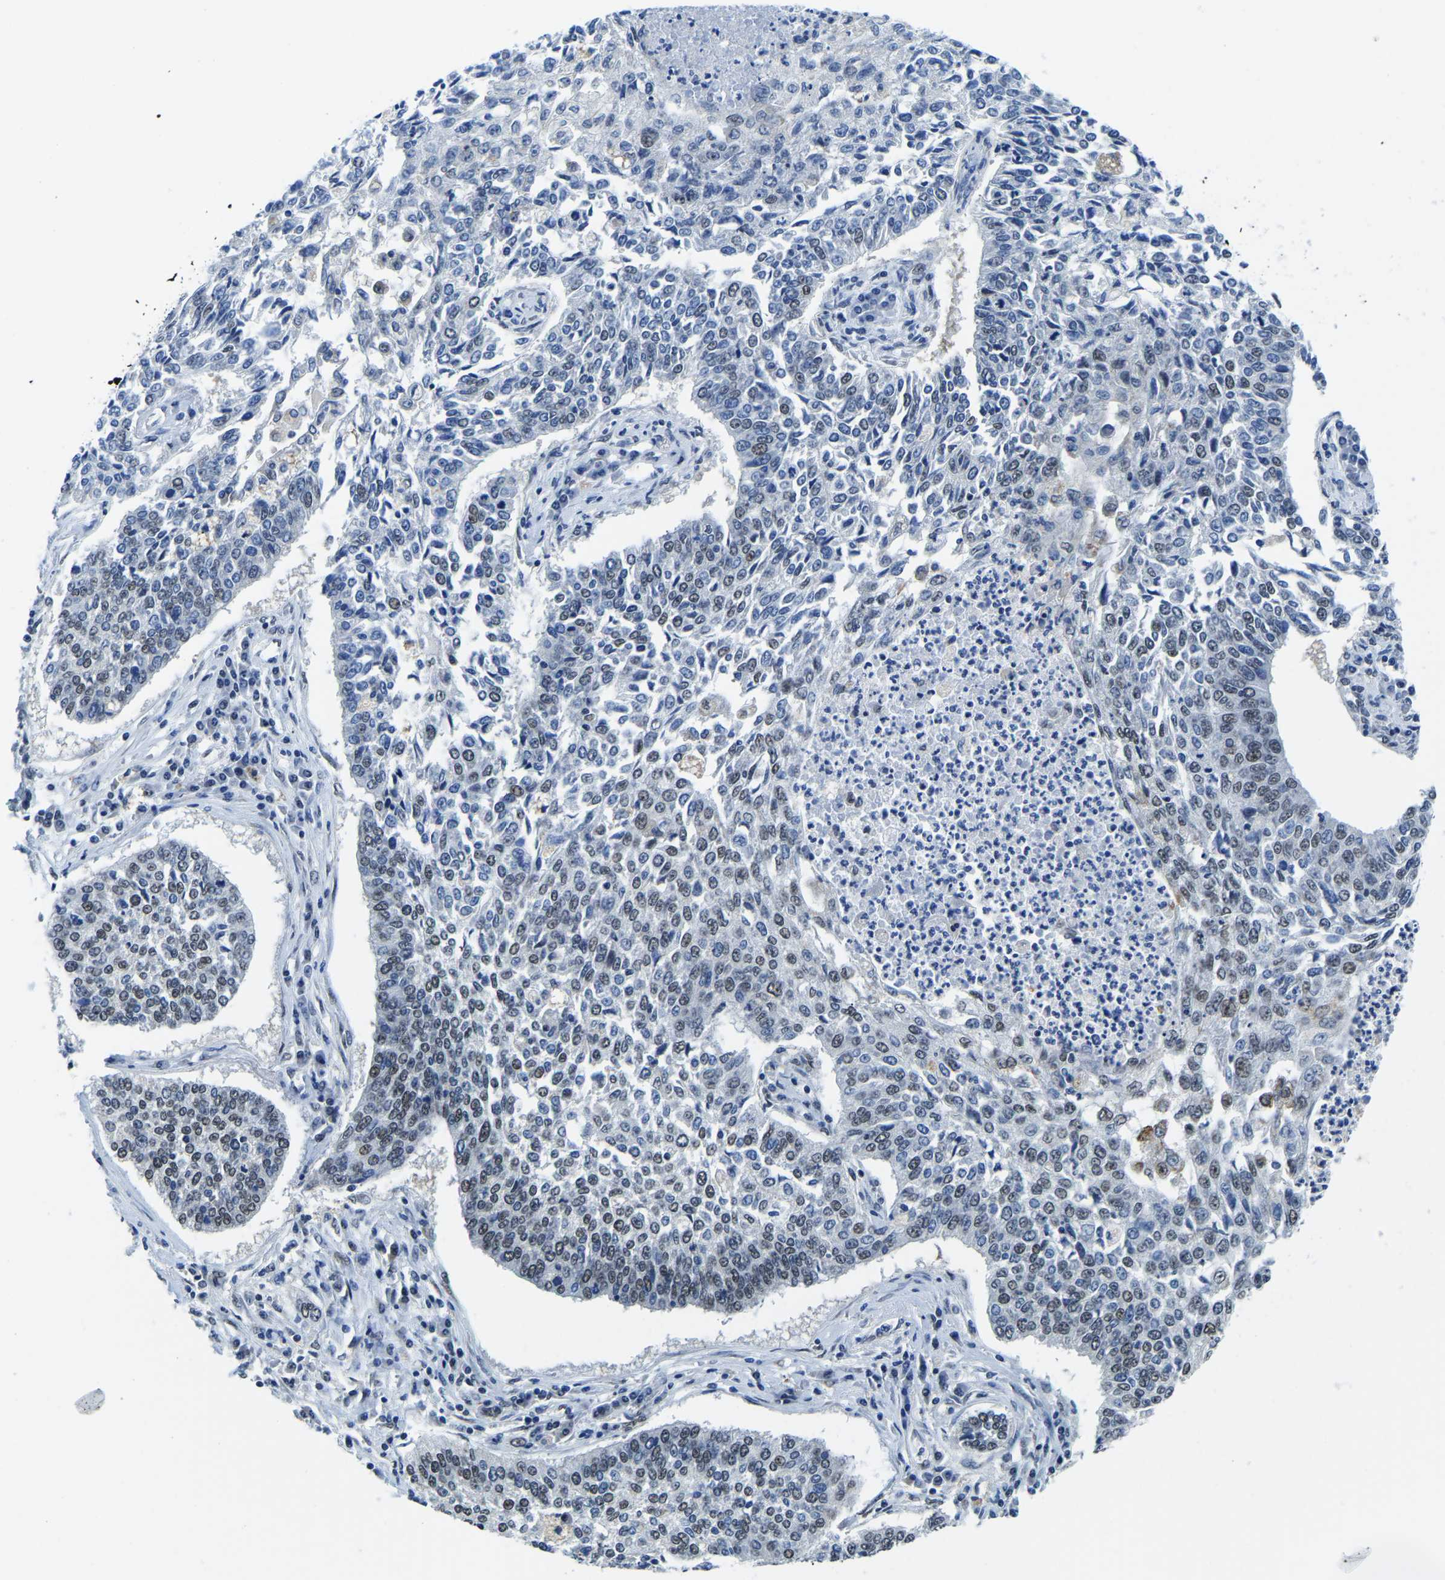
{"staining": {"intensity": "weak", "quantity": "25%-75%", "location": "nuclear"}, "tissue": "lung cancer", "cell_type": "Tumor cells", "image_type": "cancer", "snomed": [{"axis": "morphology", "description": "Normal tissue, NOS"}, {"axis": "morphology", "description": "Squamous cell carcinoma, NOS"}, {"axis": "topography", "description": "Cartilage tissue"}, {"axis": "topography", "description": "Bronchus"}, {"axis": "topography", "description": "Lung"}], "caption": "Protein expression analysis of human lung cancer reveals weak nuclear positivity in approximately 25%-75% of tumor cells. (Brightfield microscopy of DAB IHC at high magnification).", "gene": "BNIP3L", "patient": {"sex": "female", "age": 49}}